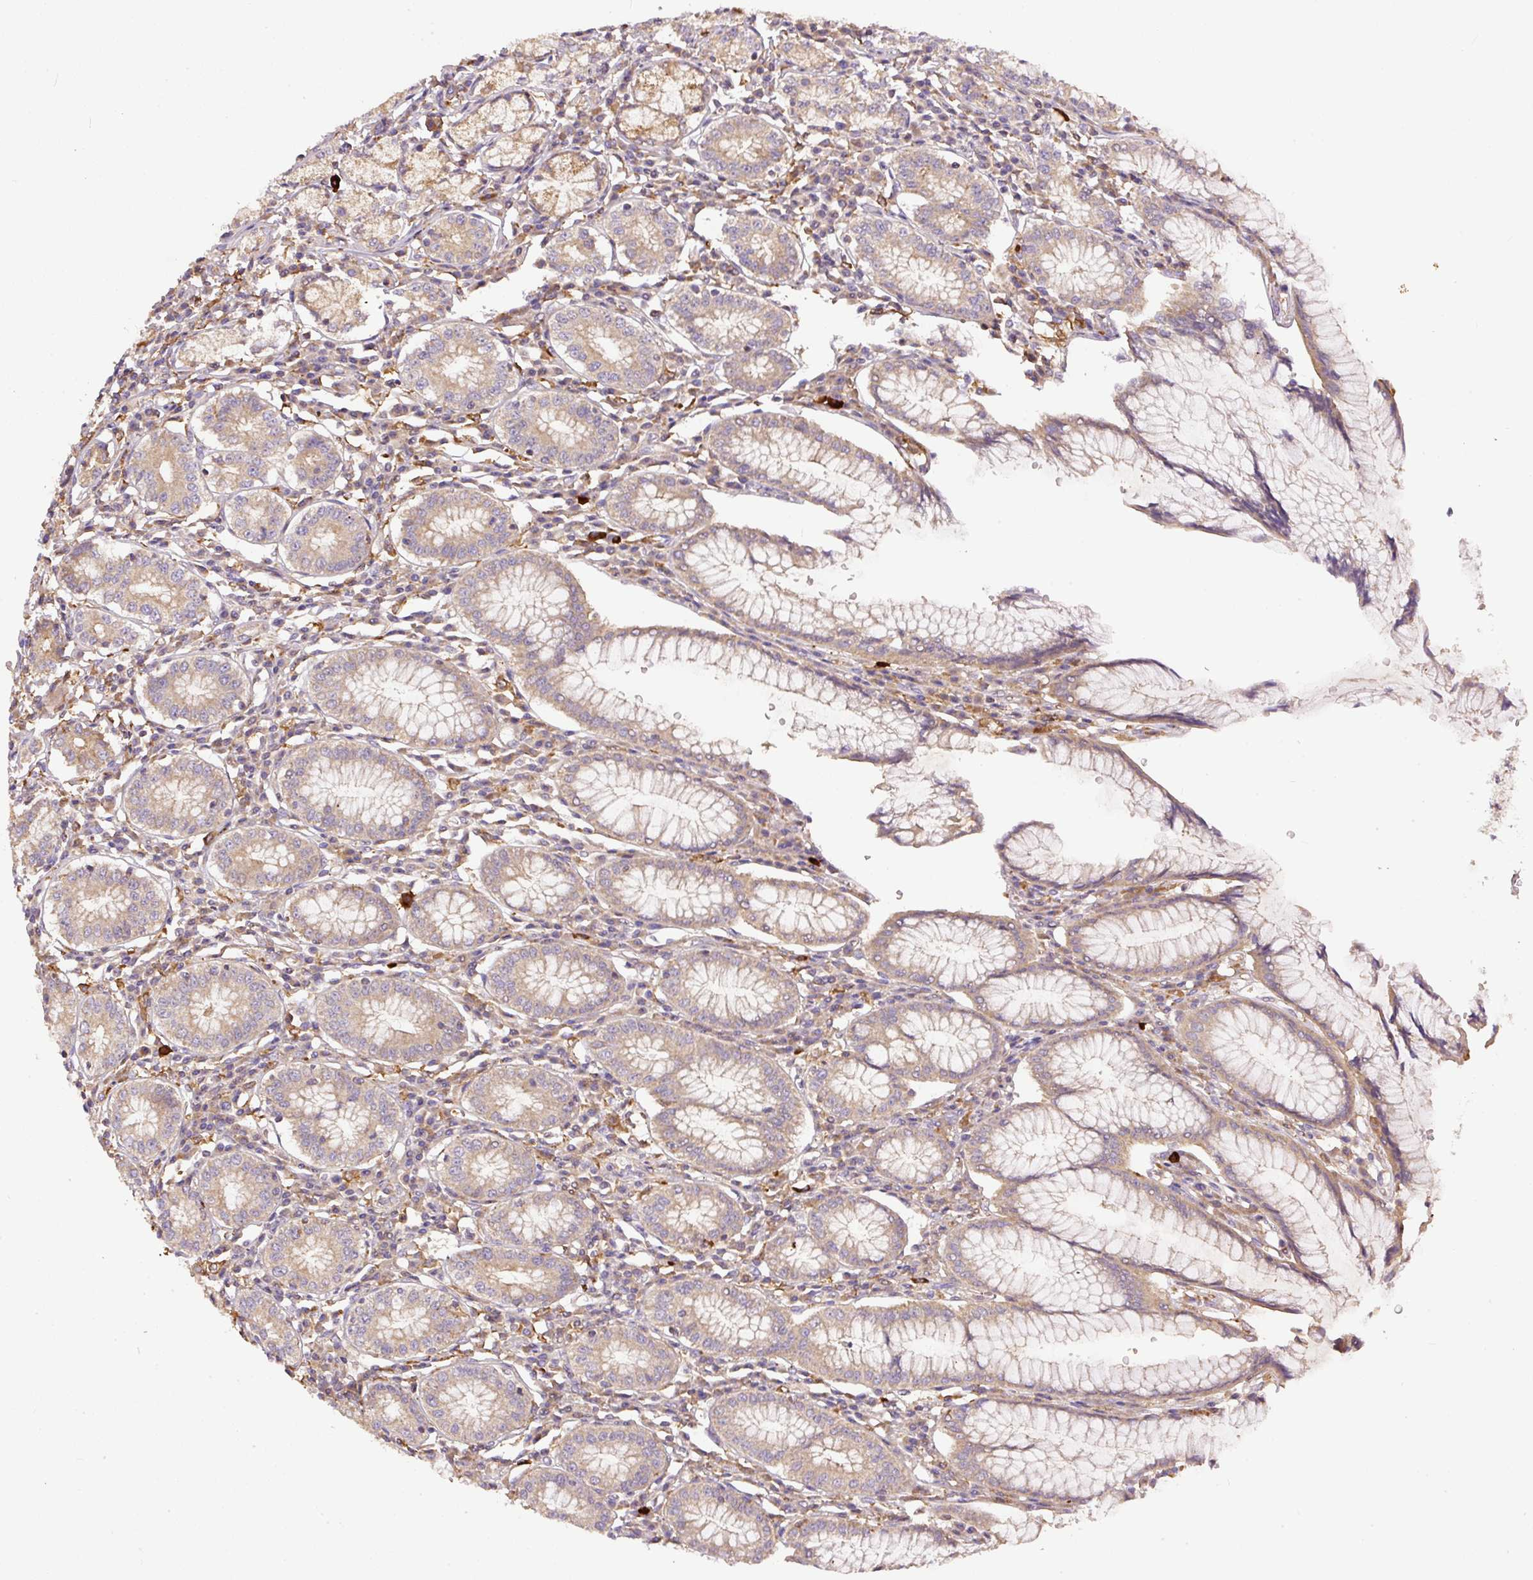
{"staining": {"intensity": "moderate", "quantity": "25%-75%", "location": "cytoplasmic/membranous"}, "tissue": "stomach", "cell_type": "Glandular cells", "image_type": "normal", "snomed": [{"axis": "morphology", "description": "Normal tissue, NOS"}, {"axis": "topography", "description": "Stomach"}], "caption": "Immunohistochemical staining of unremarkable human stomach exhibits 25%-75% levels of moderate cytoplasmic/membranous protein expression in approximately 25%-75% of glandular cells. Using DAB (brown) and hematoxylin (blue) stains, captured at high magnification using brightfield microscopy.", "gene": "DAPK1", "patient": {"sex": "male", "age": 55}}